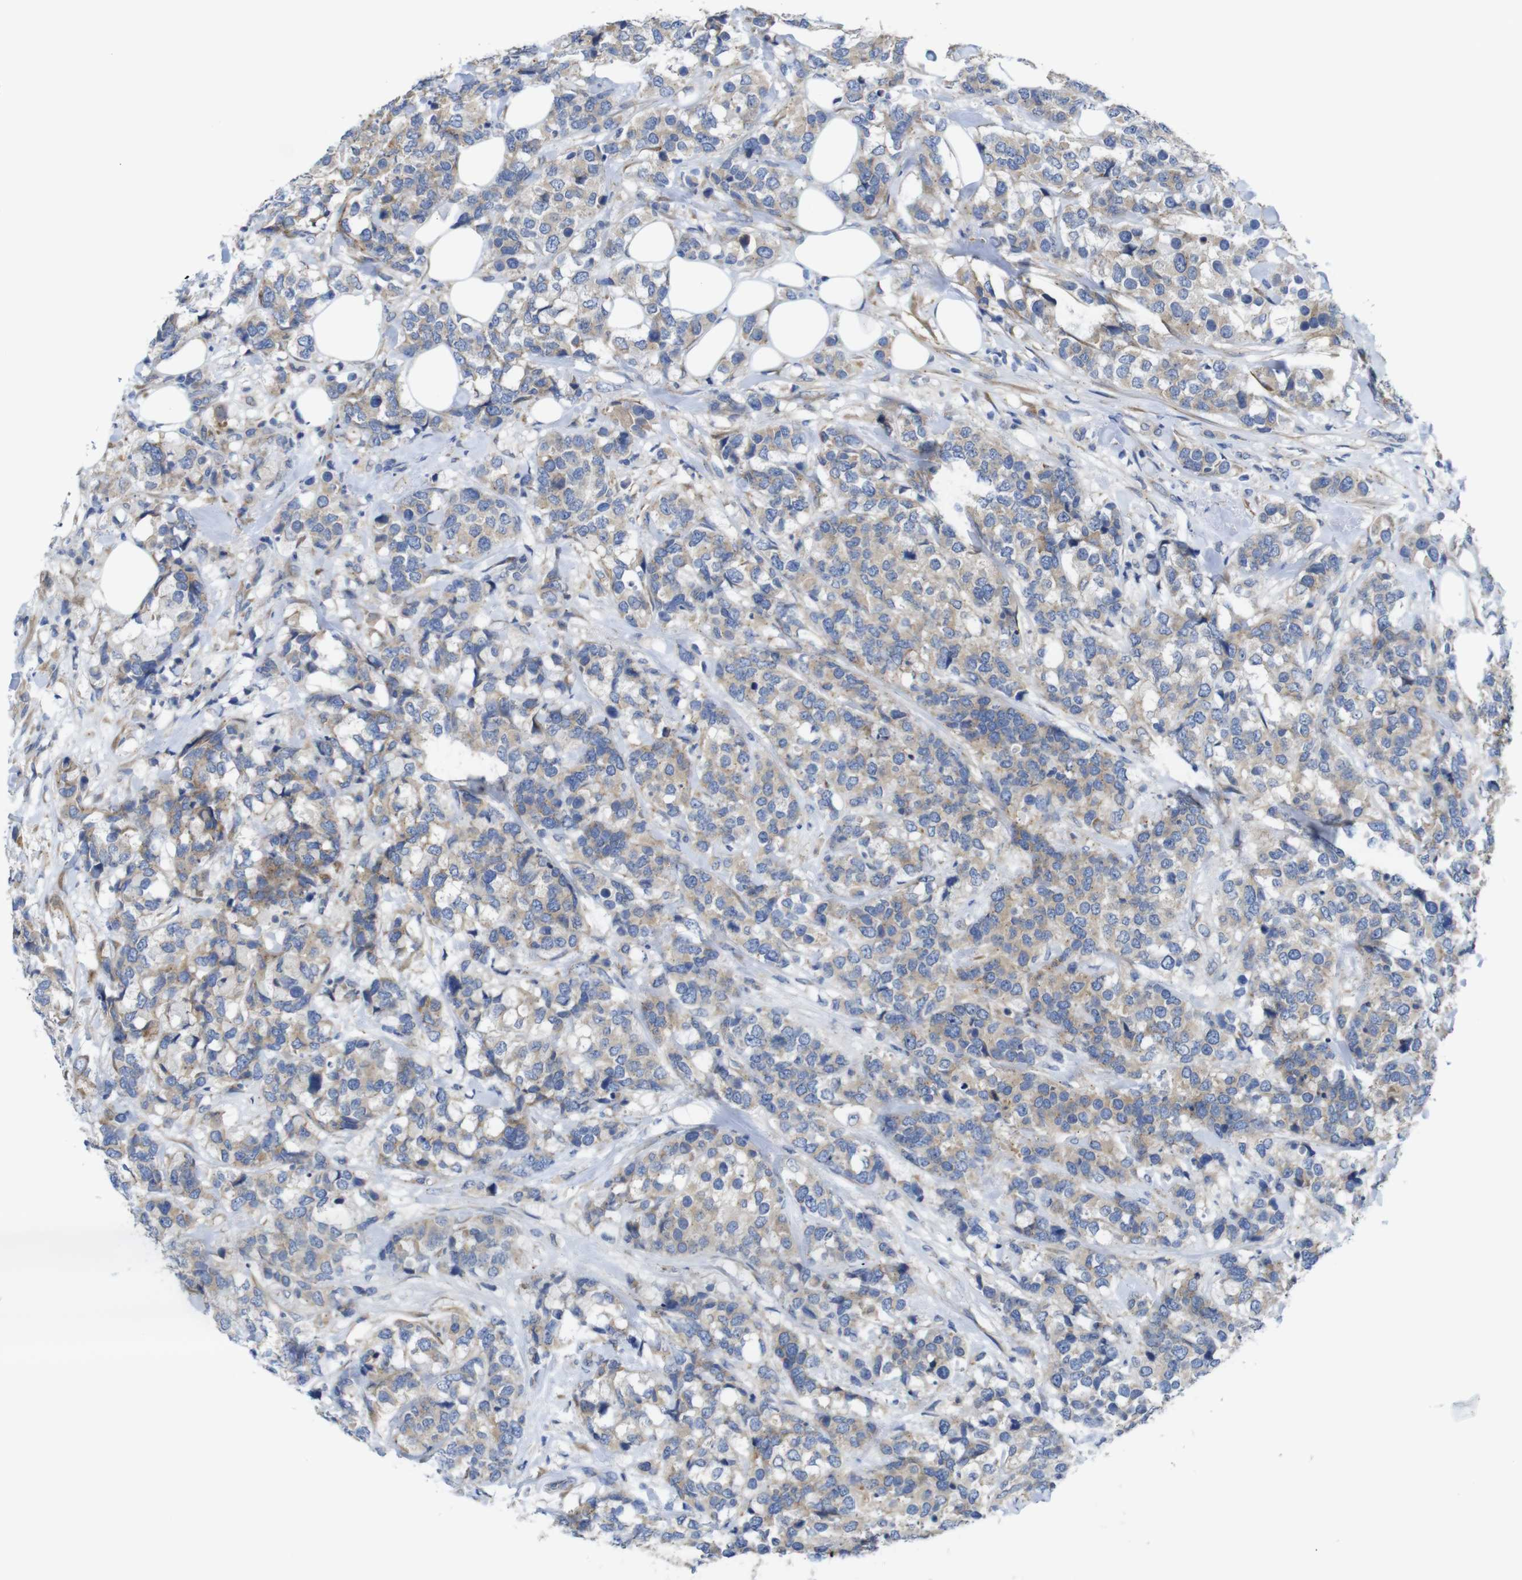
{"staining": {"intensity": "weak", "quantity": ">75%", "location": "cytoplasmic/membranous"}, "tissue": "breast cancer", "cell_type": "Tumor cells", "image_type": "cancer", "snomed": [{"axis": "morphology", "description": "Lobular carcinoma"}, {"axis": "topography", "description": "Breast"}], "caption": "Immunohistochemistry of lobular carcinoma (breast) displays low levels of weak cytoplasmic/membranous positivity in approximately >75% of tumor cells. (Brightfield microscopy of DAB IHC at high magnification).", "gene": "DDRGK1", "patient": {"sex": "female", "age": 59}}